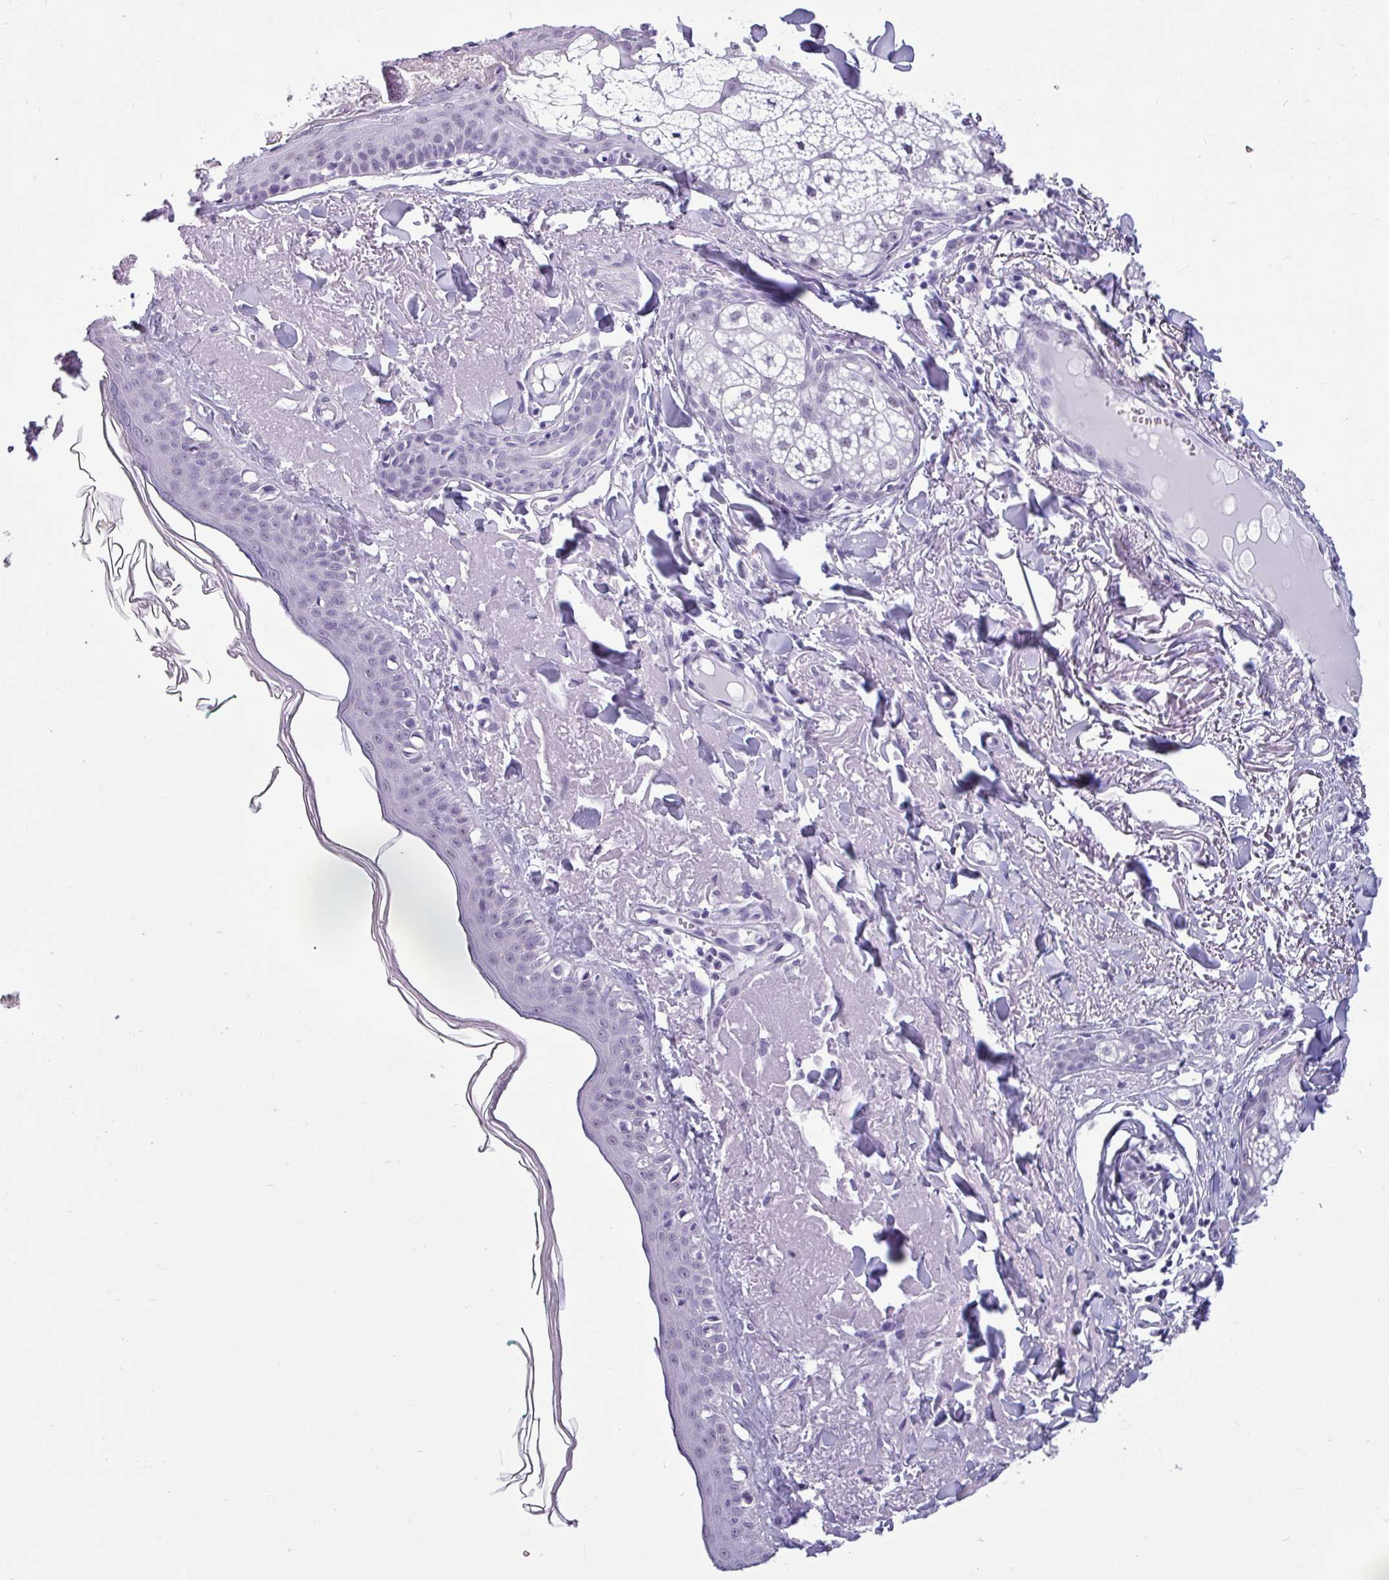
{"staining": {"intensity": "negative", "quantity": "none", "location": "none"}, "tissue": "skin", "cell_type": "Fibroblasts", "image_type": "normal", "snomed": [{"axis": "morphology", "description": "Normal tissue, NOS"}, {"axis": "morphology", "description": "Malignant melanoma, NOS"}, {"axis": "topography", "description": "Skin"}], "caption": "Immunohistochemistry of normal human skin exhibits no expression in fibroblasts.", "gene": "SRGAP1", "patient": {"sex": "male", "age": 80}}